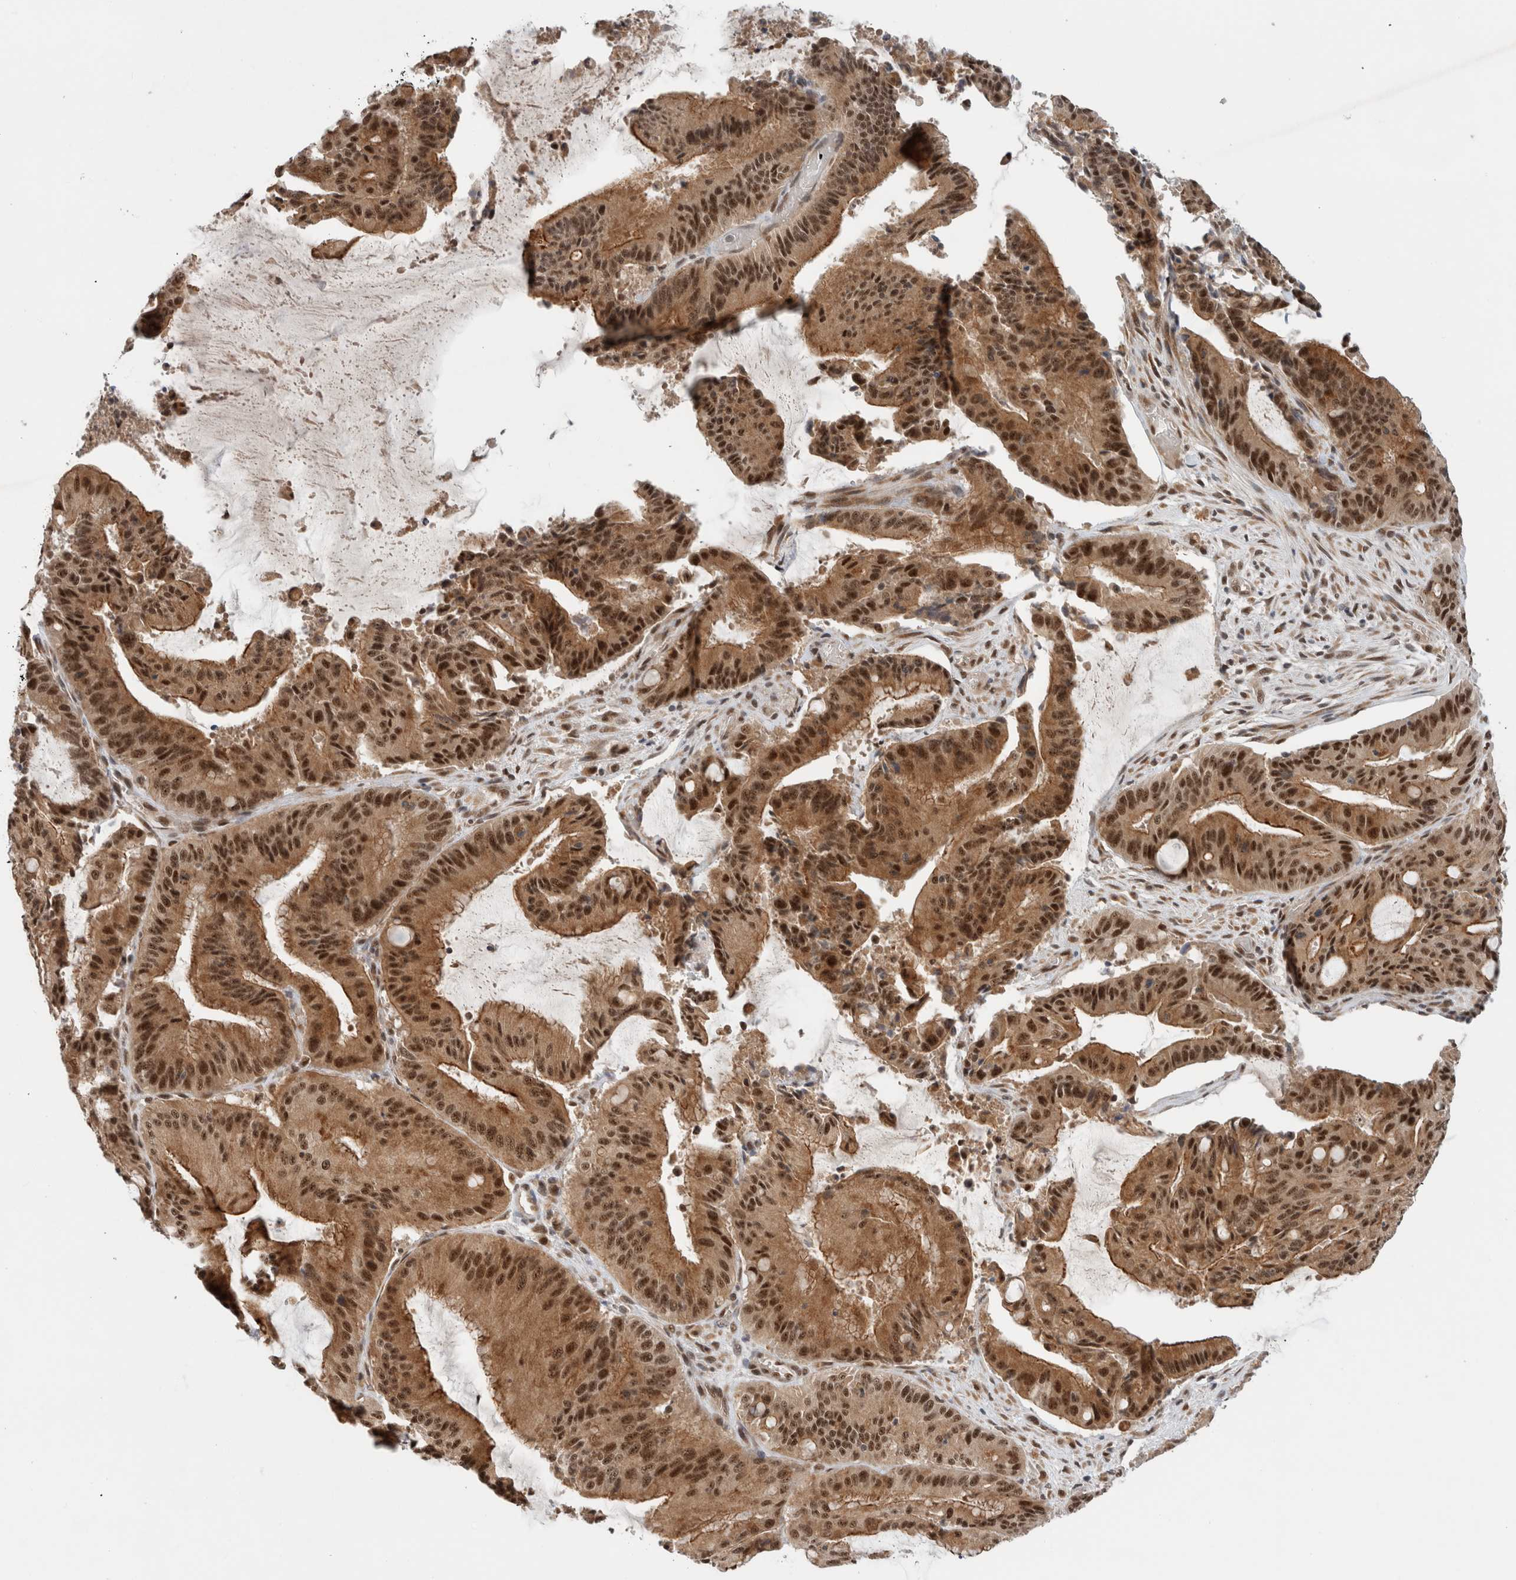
{"staining": {"intensity": "strong", "quantity": ">75%", "location": "cytoplasmic/membranous,nuclear"}, "tissue": "liver cancer", "cell_type": "Tumor cells", "image_type": "cancer", "snomed": [{"axis": "morphology", "description": "Normal tissue, NOS"}, {"axis": "morphology", "description": "Cholangiocarcinoma"}, {"axis": "topography", "description": "Liver"}, {"axis": "topography", "description": "Peripheral nerve tissue"}], "caption": "Cholangiocarcinoma (liver) tissue reveals strong cytoplasmic/membranous and nuclear staining in about >75% of tumor cells, visualized by immunohistochemistry.", "gene": "NCAPG2", "patient": {"sex": "female", "age": 73}}